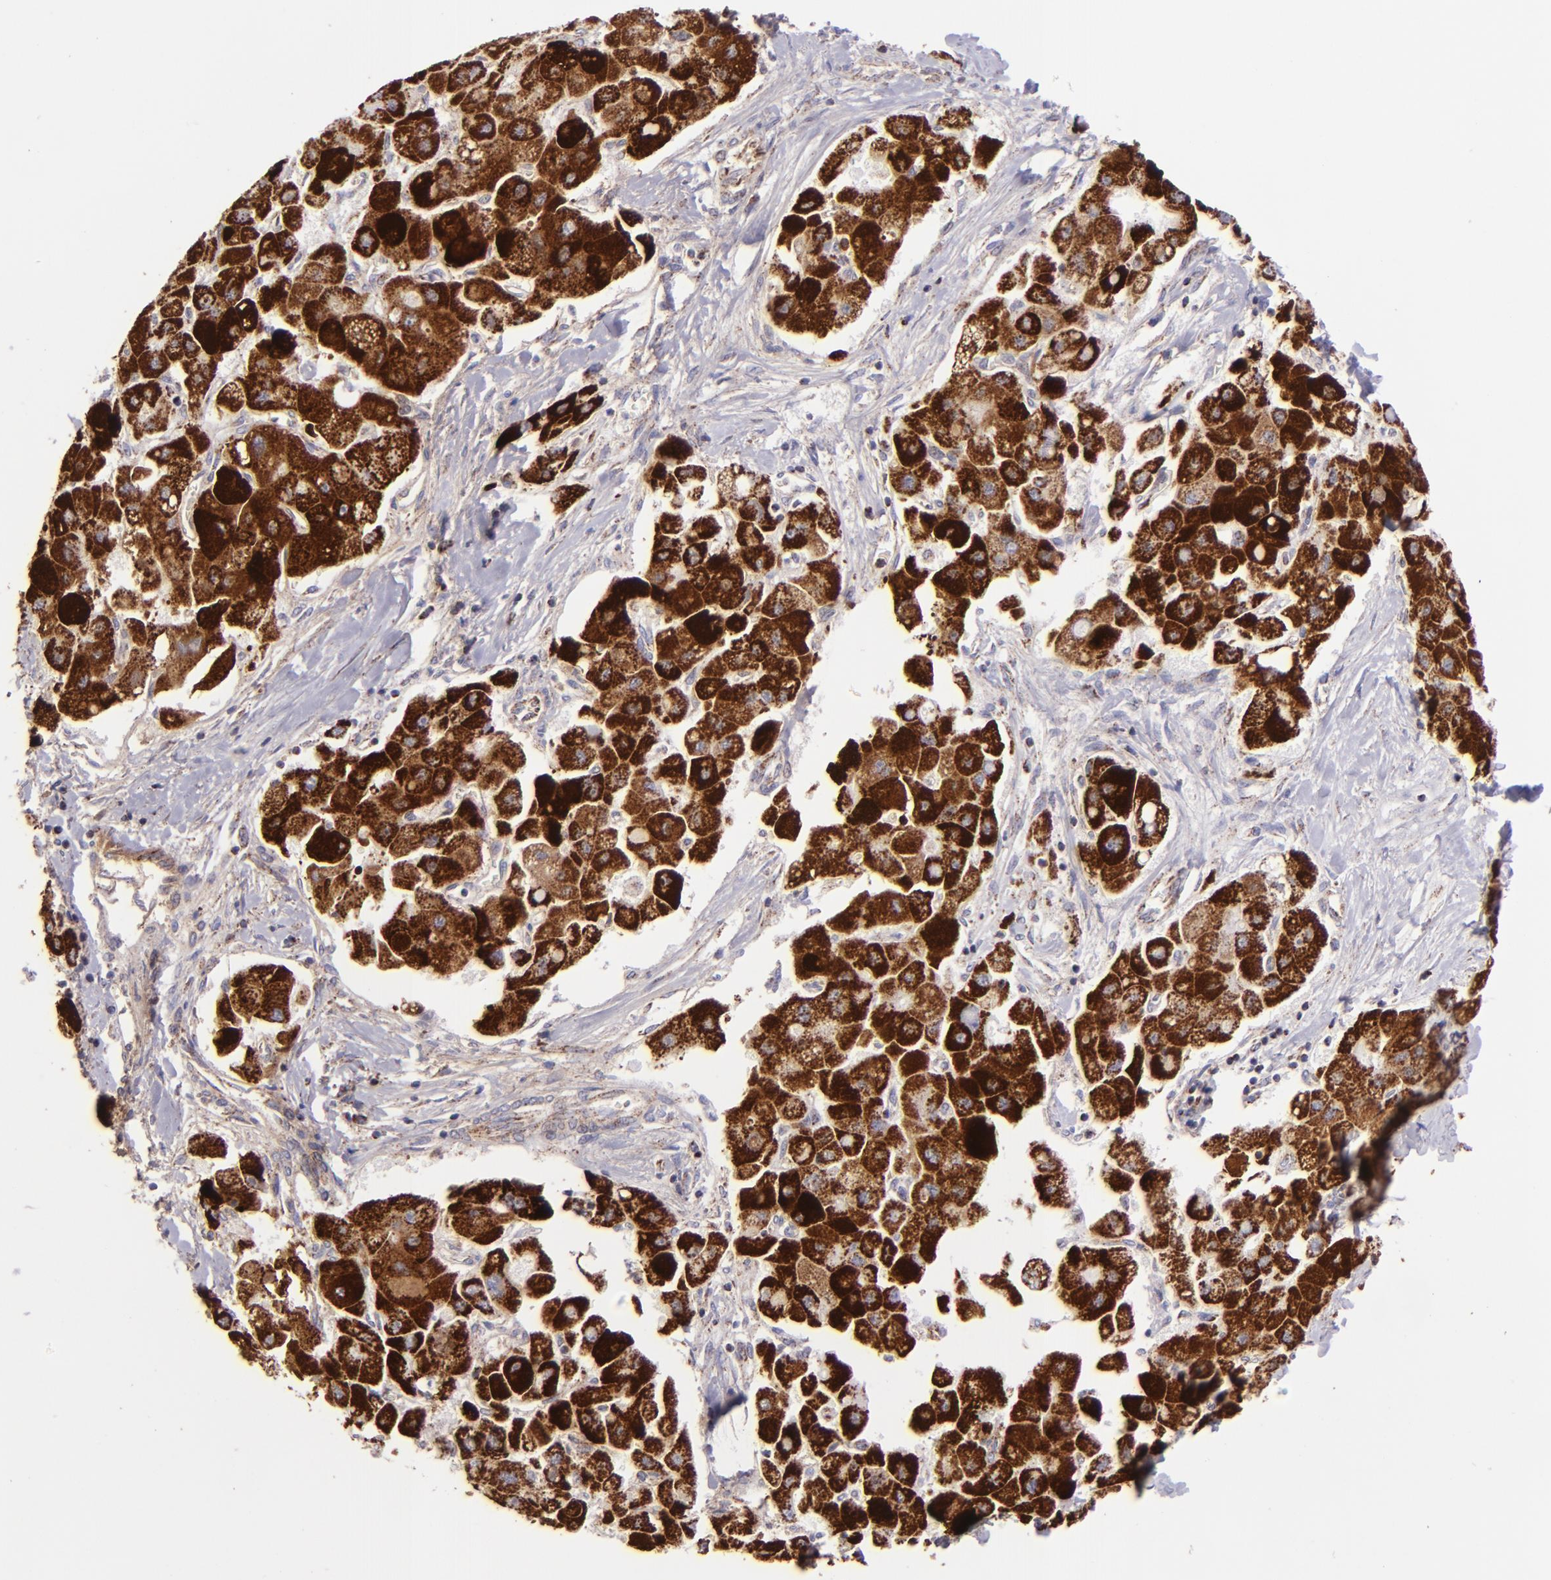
{"staining": {"intensity": "strong", "quantity": ">75%", "location": "cytoplasmic/membranous"}, "tissue": "liver cancer", "cell_type": "Tumor cells", "image_type": "cancer", "snomed": [{"axis": "morphology", "description": "Carcinoma, Hepatocellular, NOS"}, {"axis": "topography", "description": "Liver"}], "caption": "Human hepatocellular carcinoma (liver) stained with a brown dye reveals strong cytoplasmic/membranous positive expression in approximately >75% of tumor cells.", "gene": "HSPD1", "patient": {"sex": "male", "age": 24}}